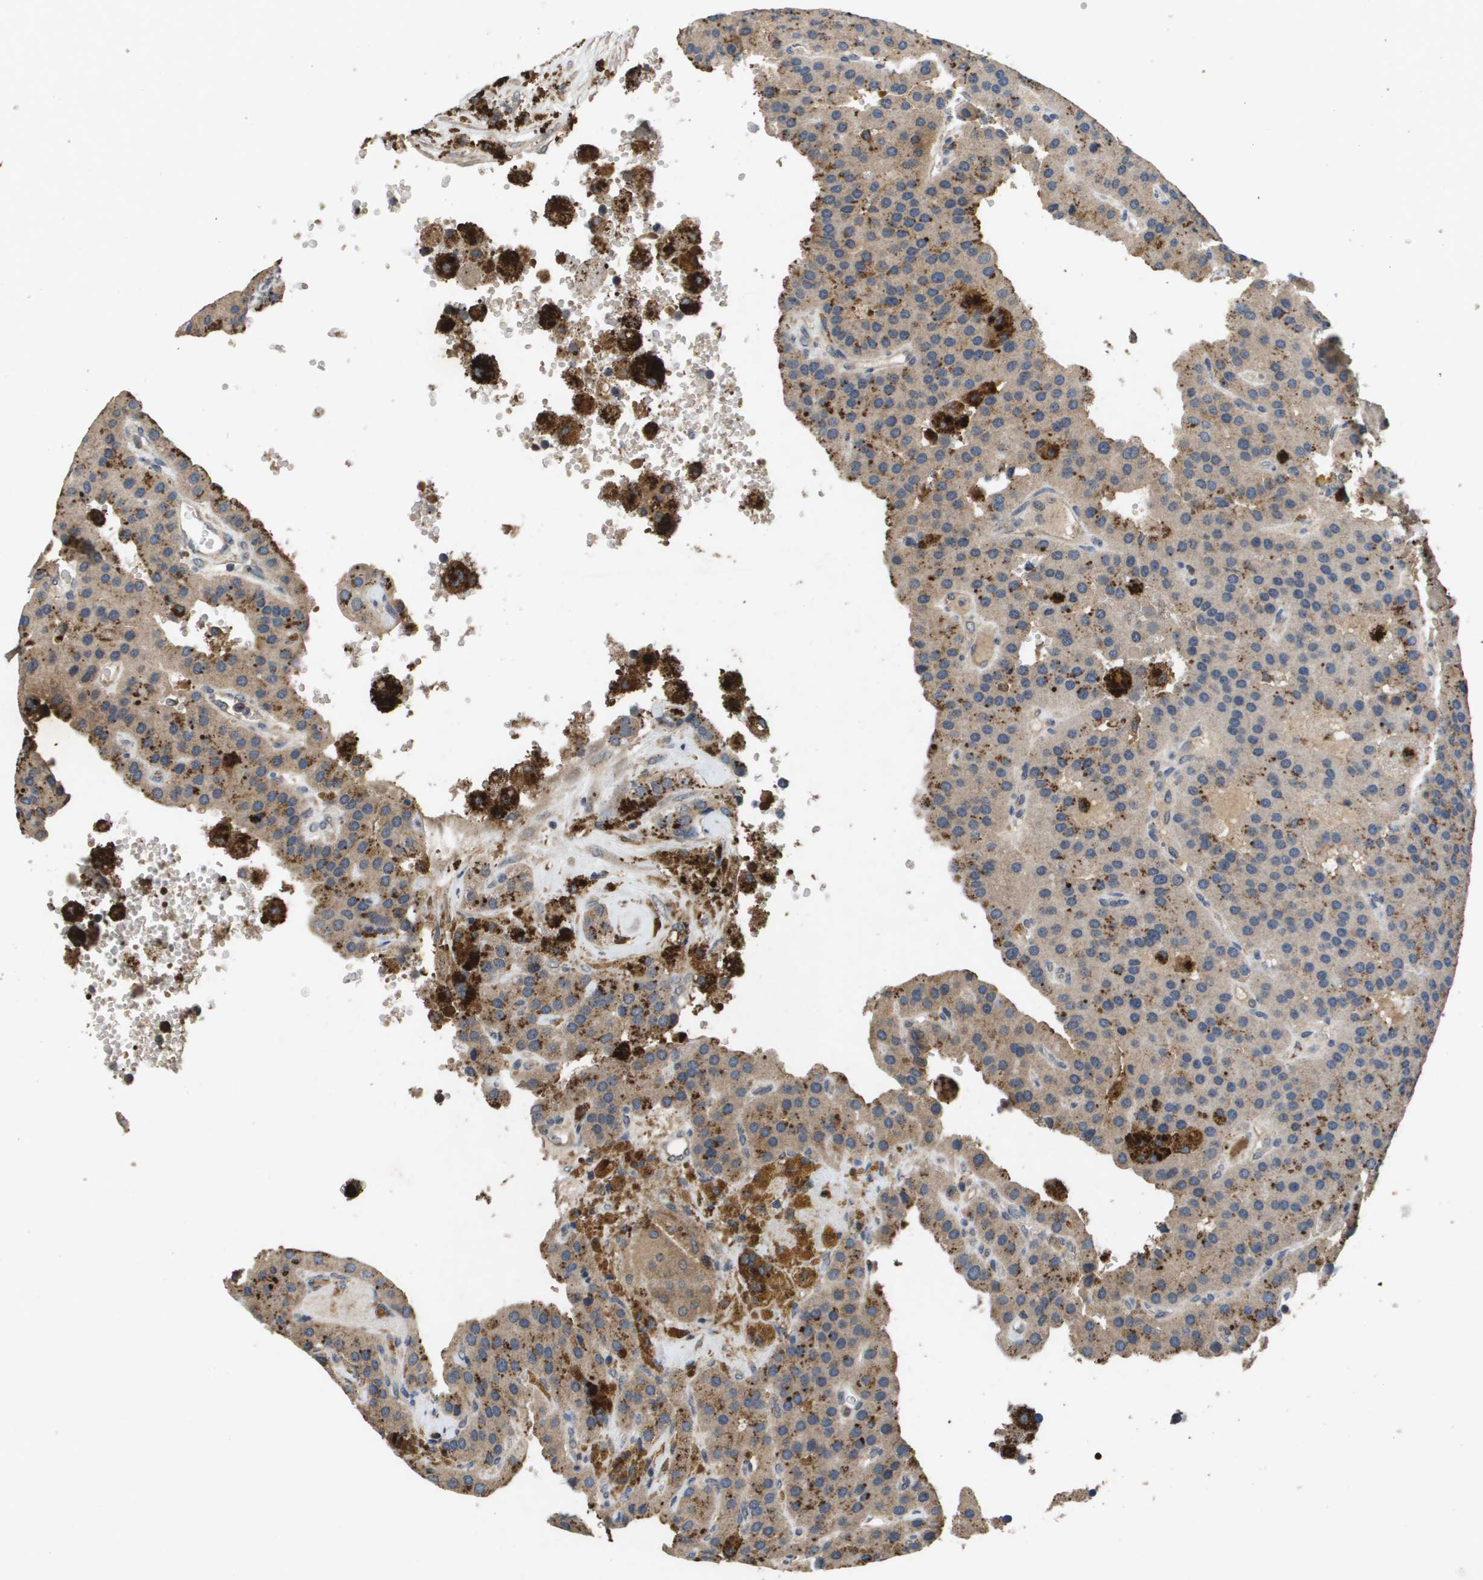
{"staining": {"intensity": "weak", "quantity": ">75%", "location": "cytoplasmic/membranous"}, "tissue": "parathyroid gland", "cell_type": "Glandular cells", "image_type": "normal", "snomed": [{"axis": "morphology", "description": "Normal tissue, NOS"}, {"axis": "morphology", "description": "Adenoma, NOS"}, {"axis": "topography", "description": "Parathyroid gland"}], "caption": "Protein staining shows weak cytoplasmic/membranous positivity in approximately >75% of glandular cells in benign parathyroid gland. (DAB IHC, brown staining for protein, blue staining for nuclei).", "gene": "PROC", "patient": {"sex": "female", "age": 86}}